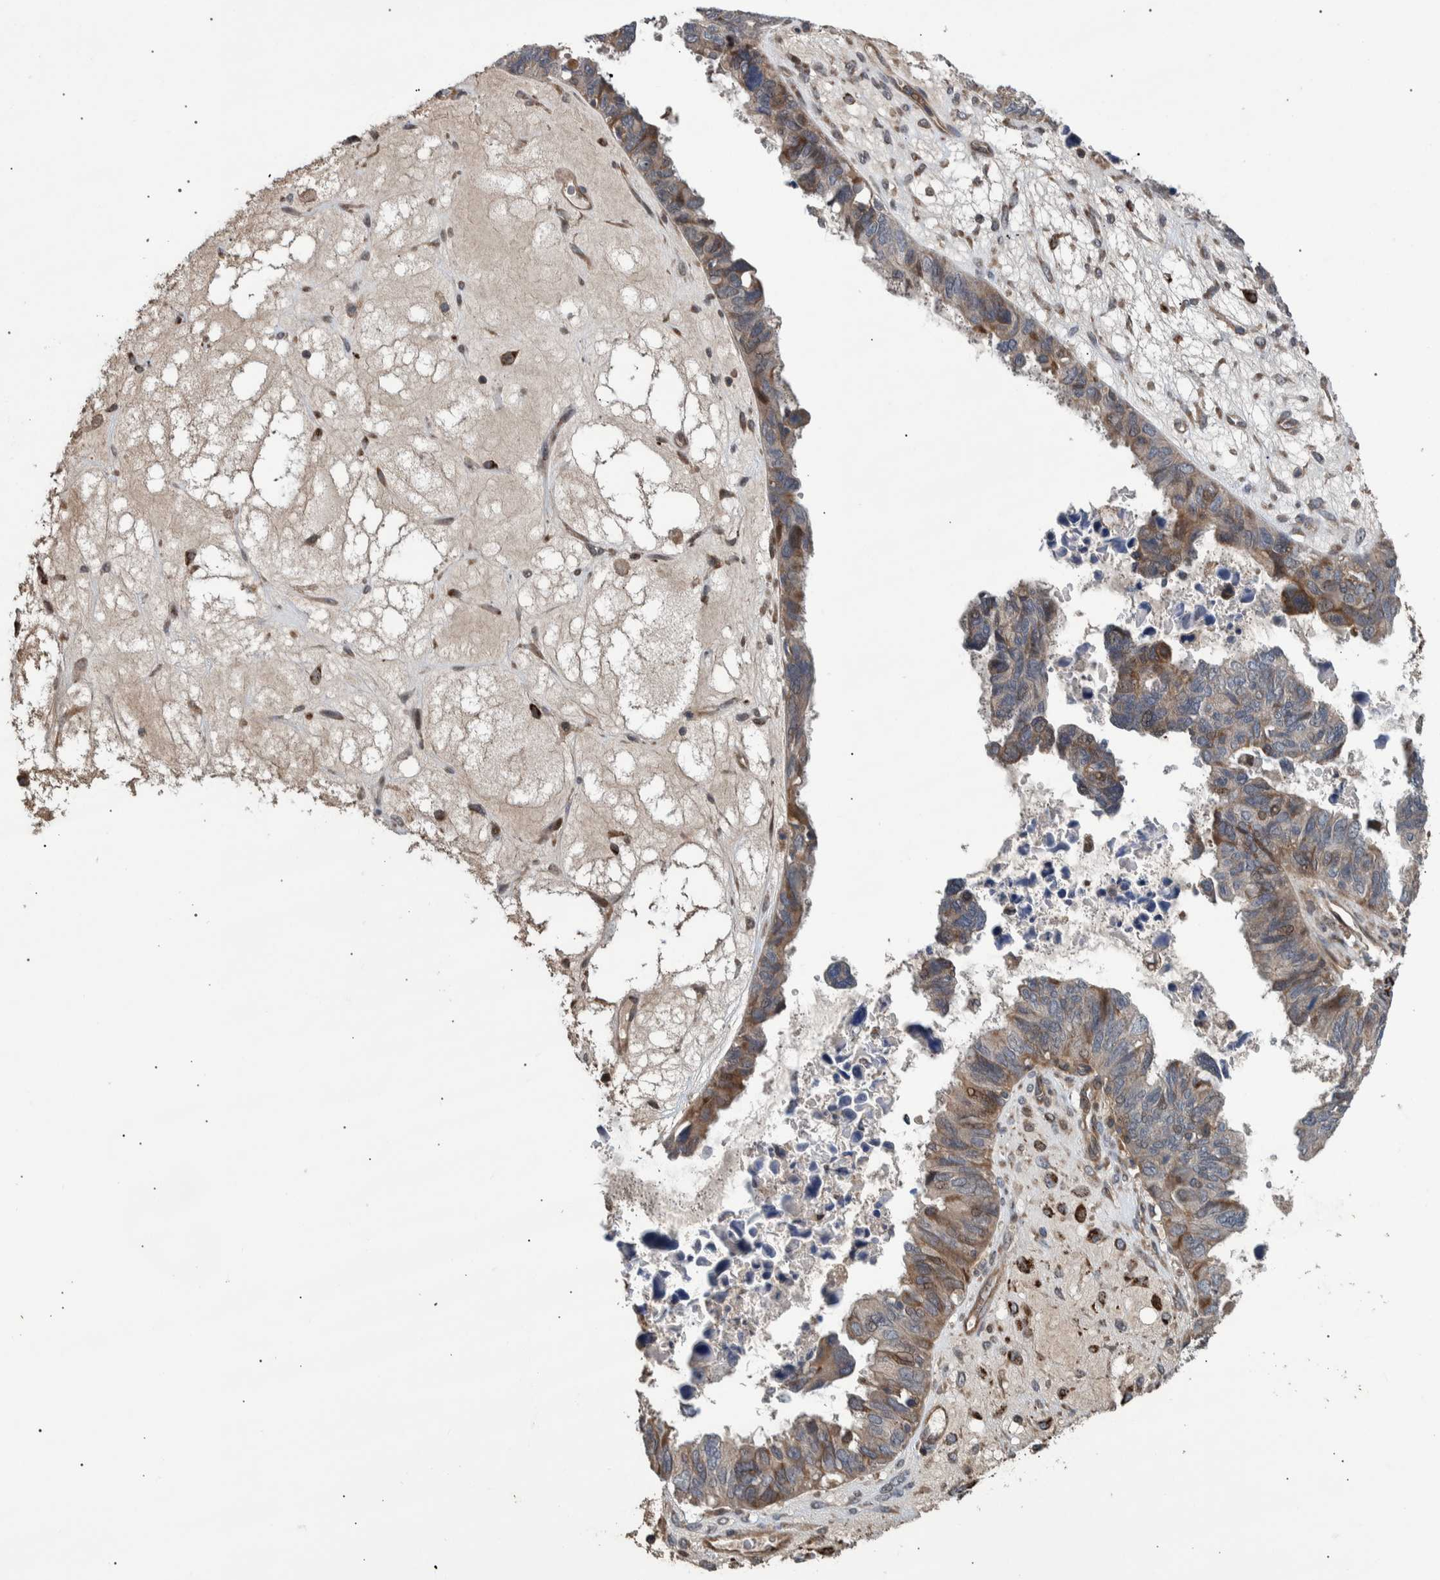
{"staining": {"intensity": "weak", "quantity": "<25%", "location": "cytoplasmic/membranous"}, "tissue": "ovarian cancer", "cell_type": "Tumor cells", "image_type": "cancer", "snomed": [{"axis": "morphology", "description": "Cystadenocarcinoma, serous, NOS"}, {"axis": "topography", "description": "Ovary"}], "caption": "This is an IHC micrograph of serous cystadenocarcinoma (ovarian). There is no staining in tumor cells.", "gene": "B3GNTL1", "patient": {"sex": "female", "age": 79}}